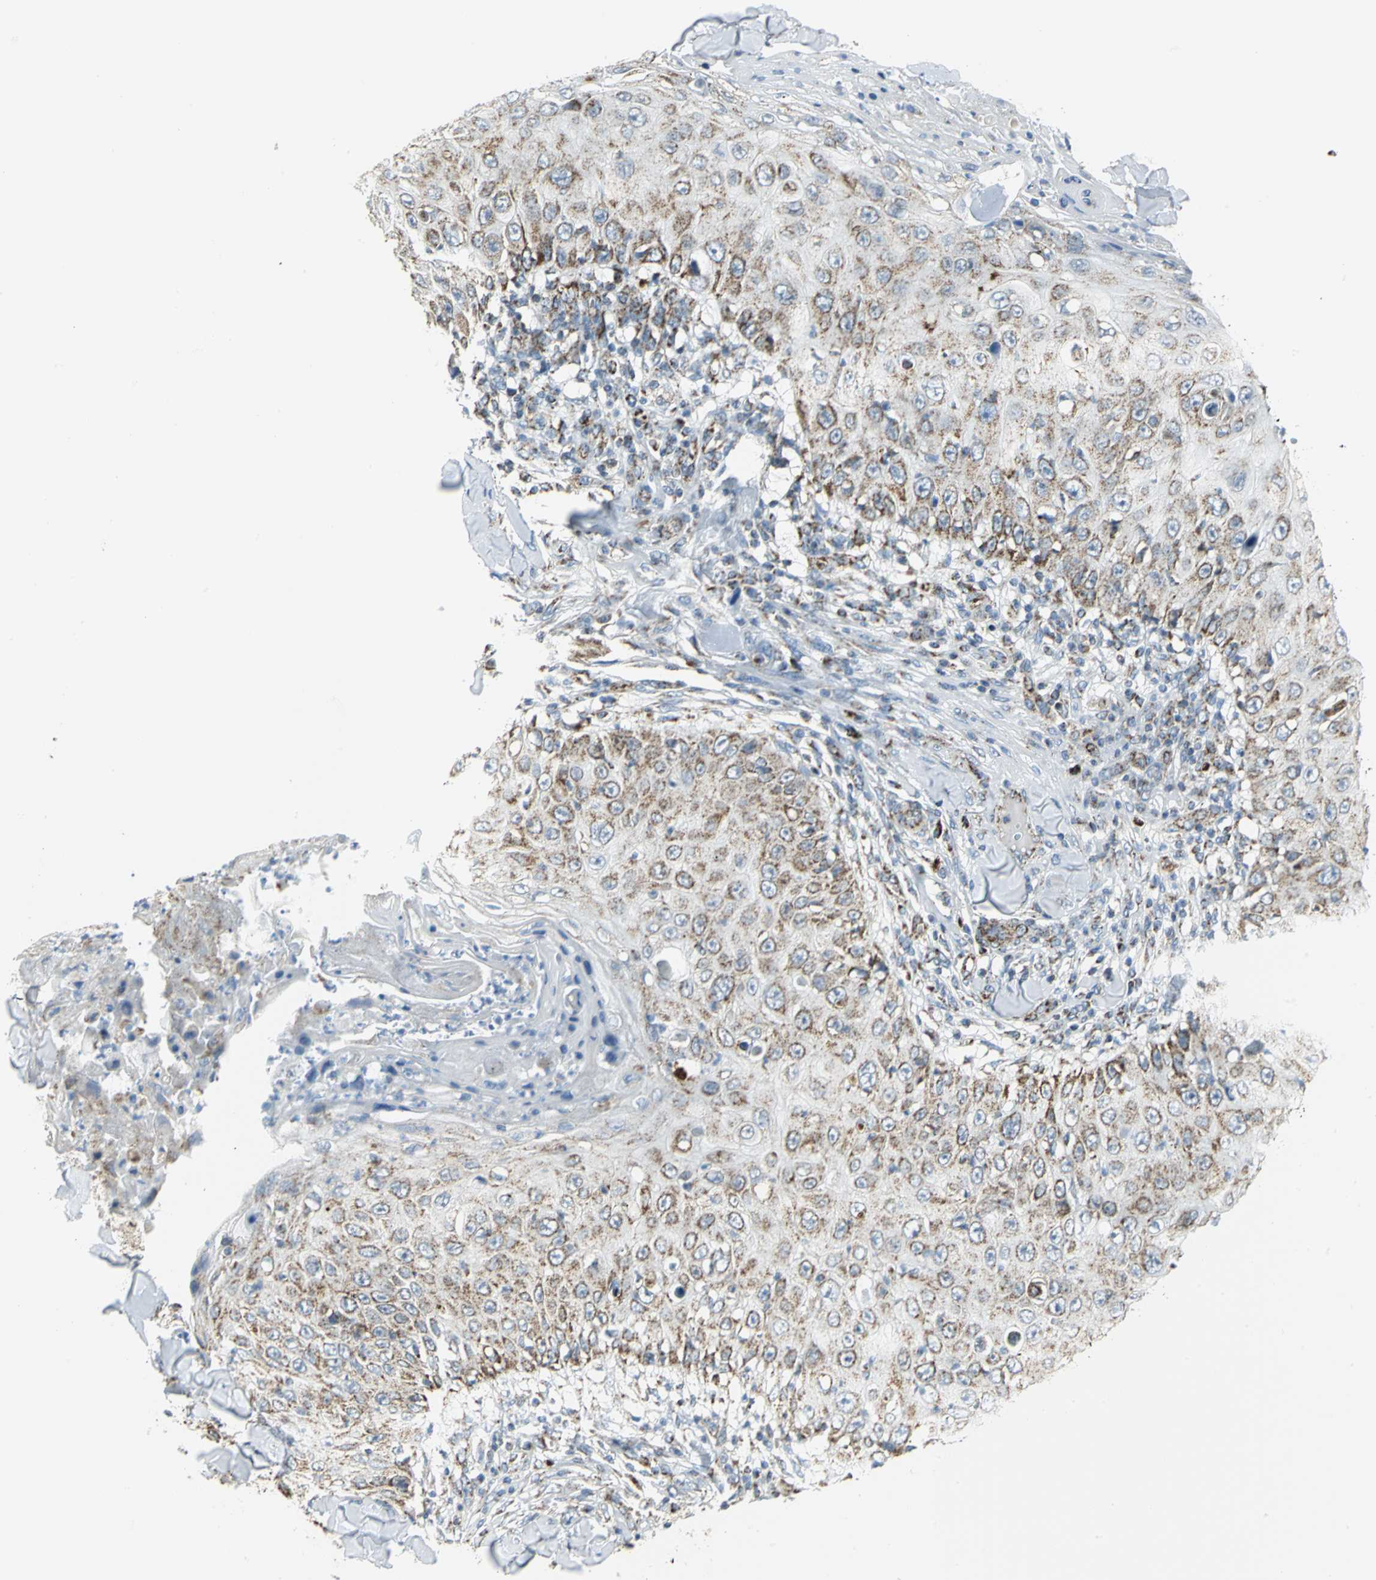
{"staining": {"intensity": "moderate", "quantity": "25%-75%", "location": "cytoplasmic/membranous"}, "tissue": "skin cancer", "cell_type": "Tumor cells", "image_type": "cancer", "snomed": [{"axis": "morphology", "description": "Squamous cell carcinoma, NOS"}, {"axis": "topography", "description": "Skin"}], "caption": "An image showing moderate cytoplasmic/membranous positivity in approximately 25%-75% of tumor cells in skin squamous cell carcinoma, as visualized by brown immunohistochemical staining.", "gene": "NTRK1", "patient": {"sex": "male", "age": 86}}